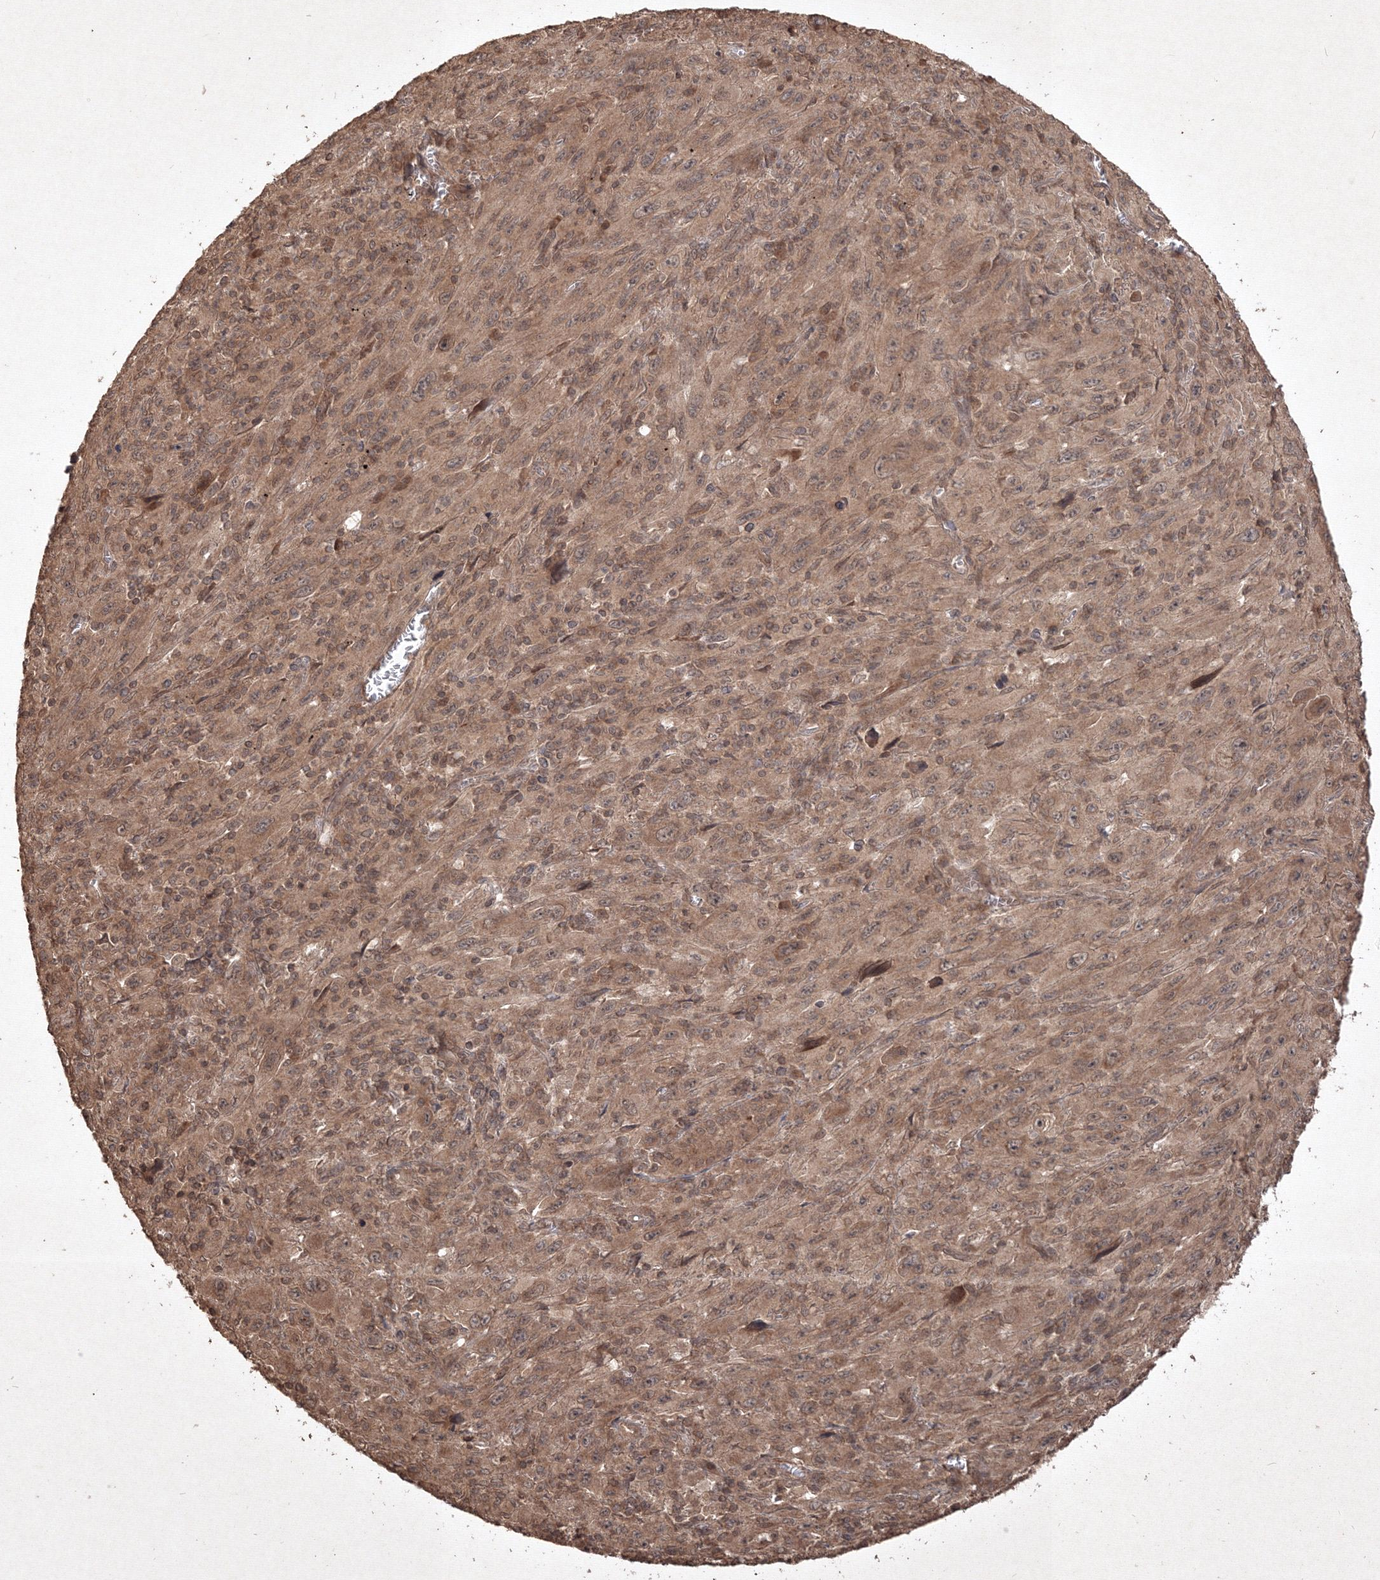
{"staining": {"intensity": "weak", "quantity": ">75%", "location": "cytoplasmic/membranous"}, "tissue": "melanoma", "cell_type": "Tumor cells", "image_type": "cancer", "snomed": [{"axis": "morphology", "description": "Malignant melanoma, Metastatic site"}, {"axis": "topography", "description": "Skin"}], "caption": "An immunohistochemistry (IHC) histopathology image of neoplastic tissue is shown. Protein staining in brown shows weak cytoplasmic/membranous positivity in malignant melanoma (metastatic site) within tumor cells. The staining is performed using DAB (3,3'-diaminobenzidine) brown chromogen to label protein expression. The nuclei are counter-stained blue using hematoxylin.", "gene": "PELI3", "patient": {"sex": "female", "age": 56}}